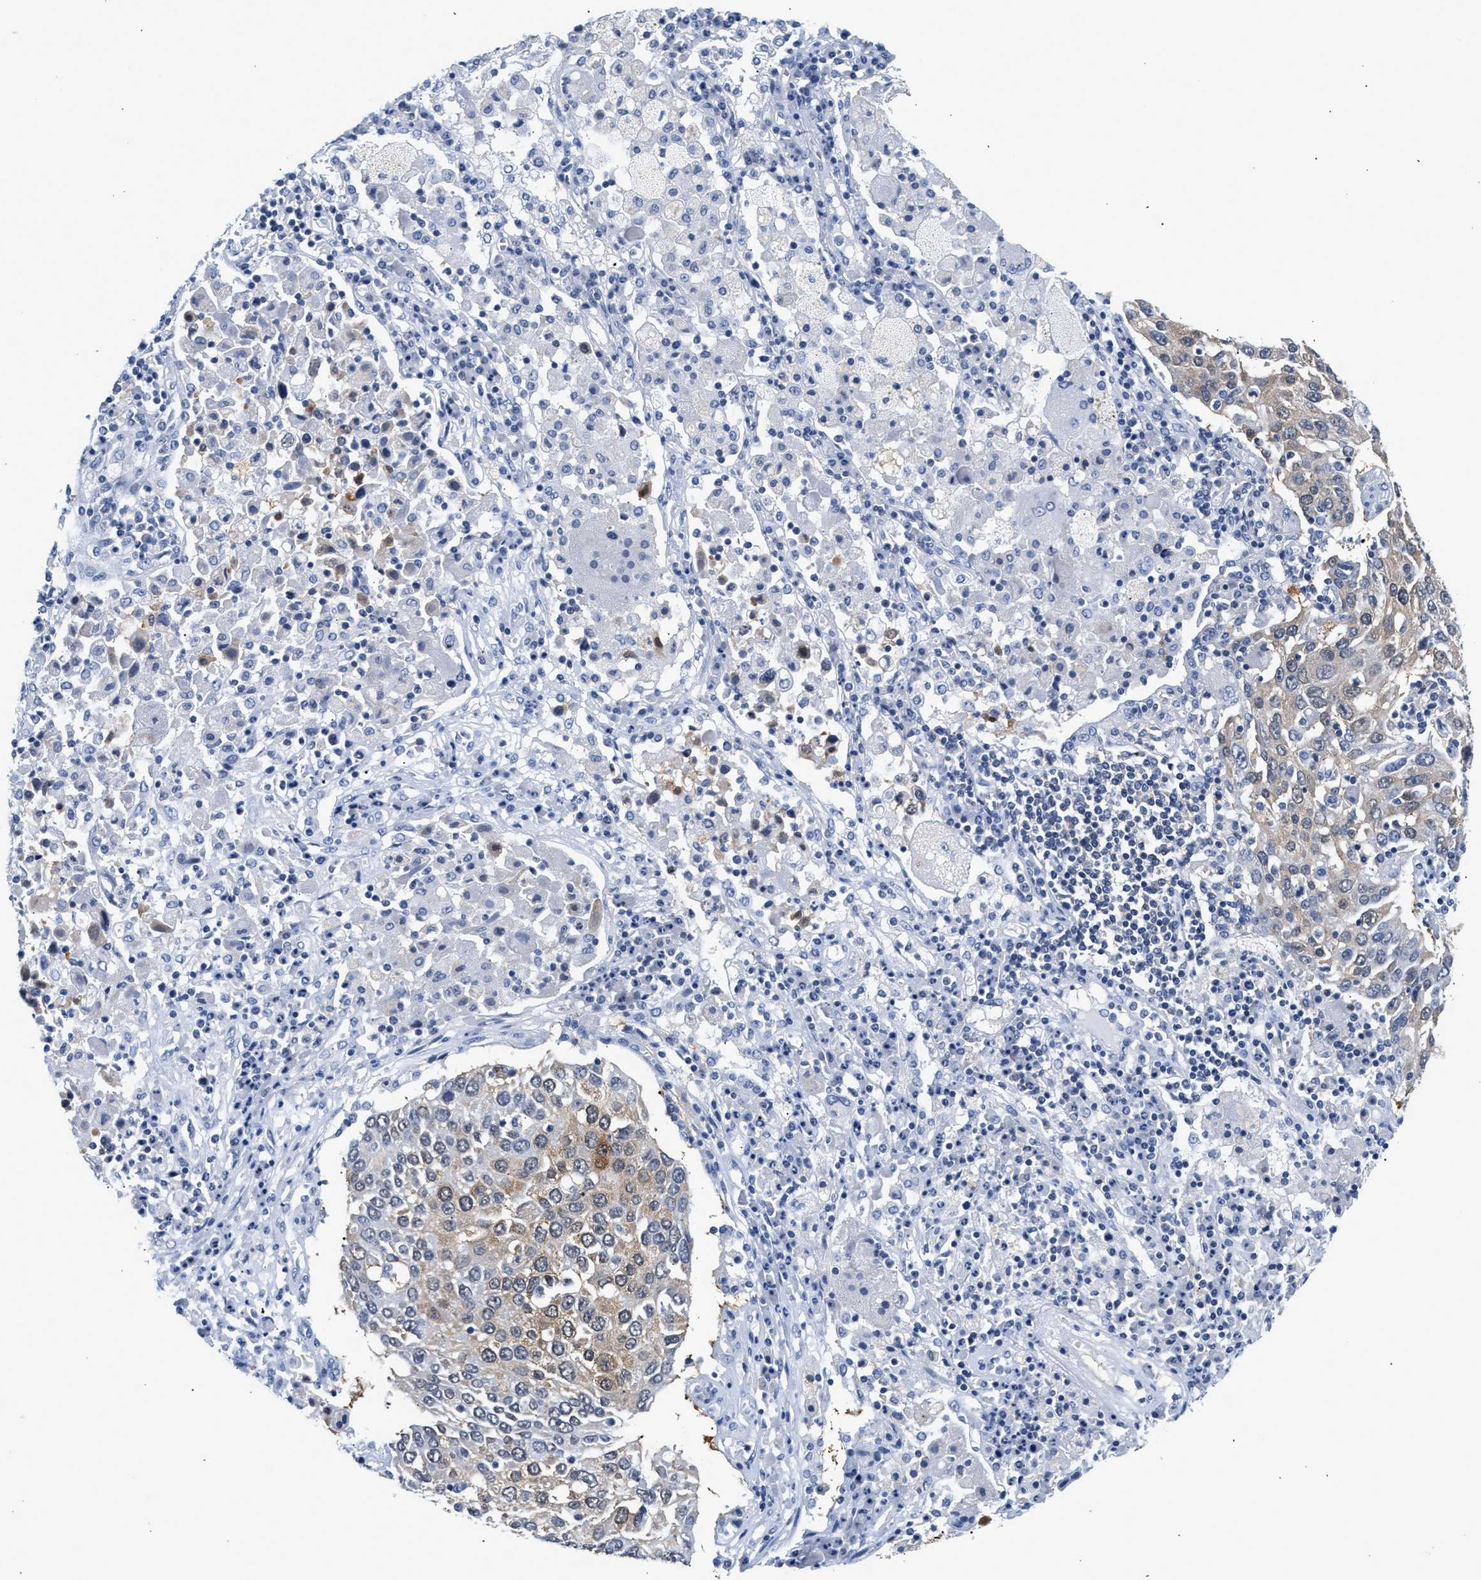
{"staining": {"intensity": "weak", "quantity": "25%-75%", "location": "cytoplasmic/membranous"}, "tissue": "lung cancer", "cell_type": "Tumor cells", "image_type": "cancer", "snomed": [{"axis": "morphology", "description": "Squamous cell carcinoma, NOS"}, {"axis": "topography", "description": "Lung"}], "caption": "Tumor cells reveal weak cytoplasmic/membranous staining in about 25%-75% of cells in squamous cell carcinoma (lung).", "gene": "PPM1L", "patient": {"sex": "male", "age": 65}}